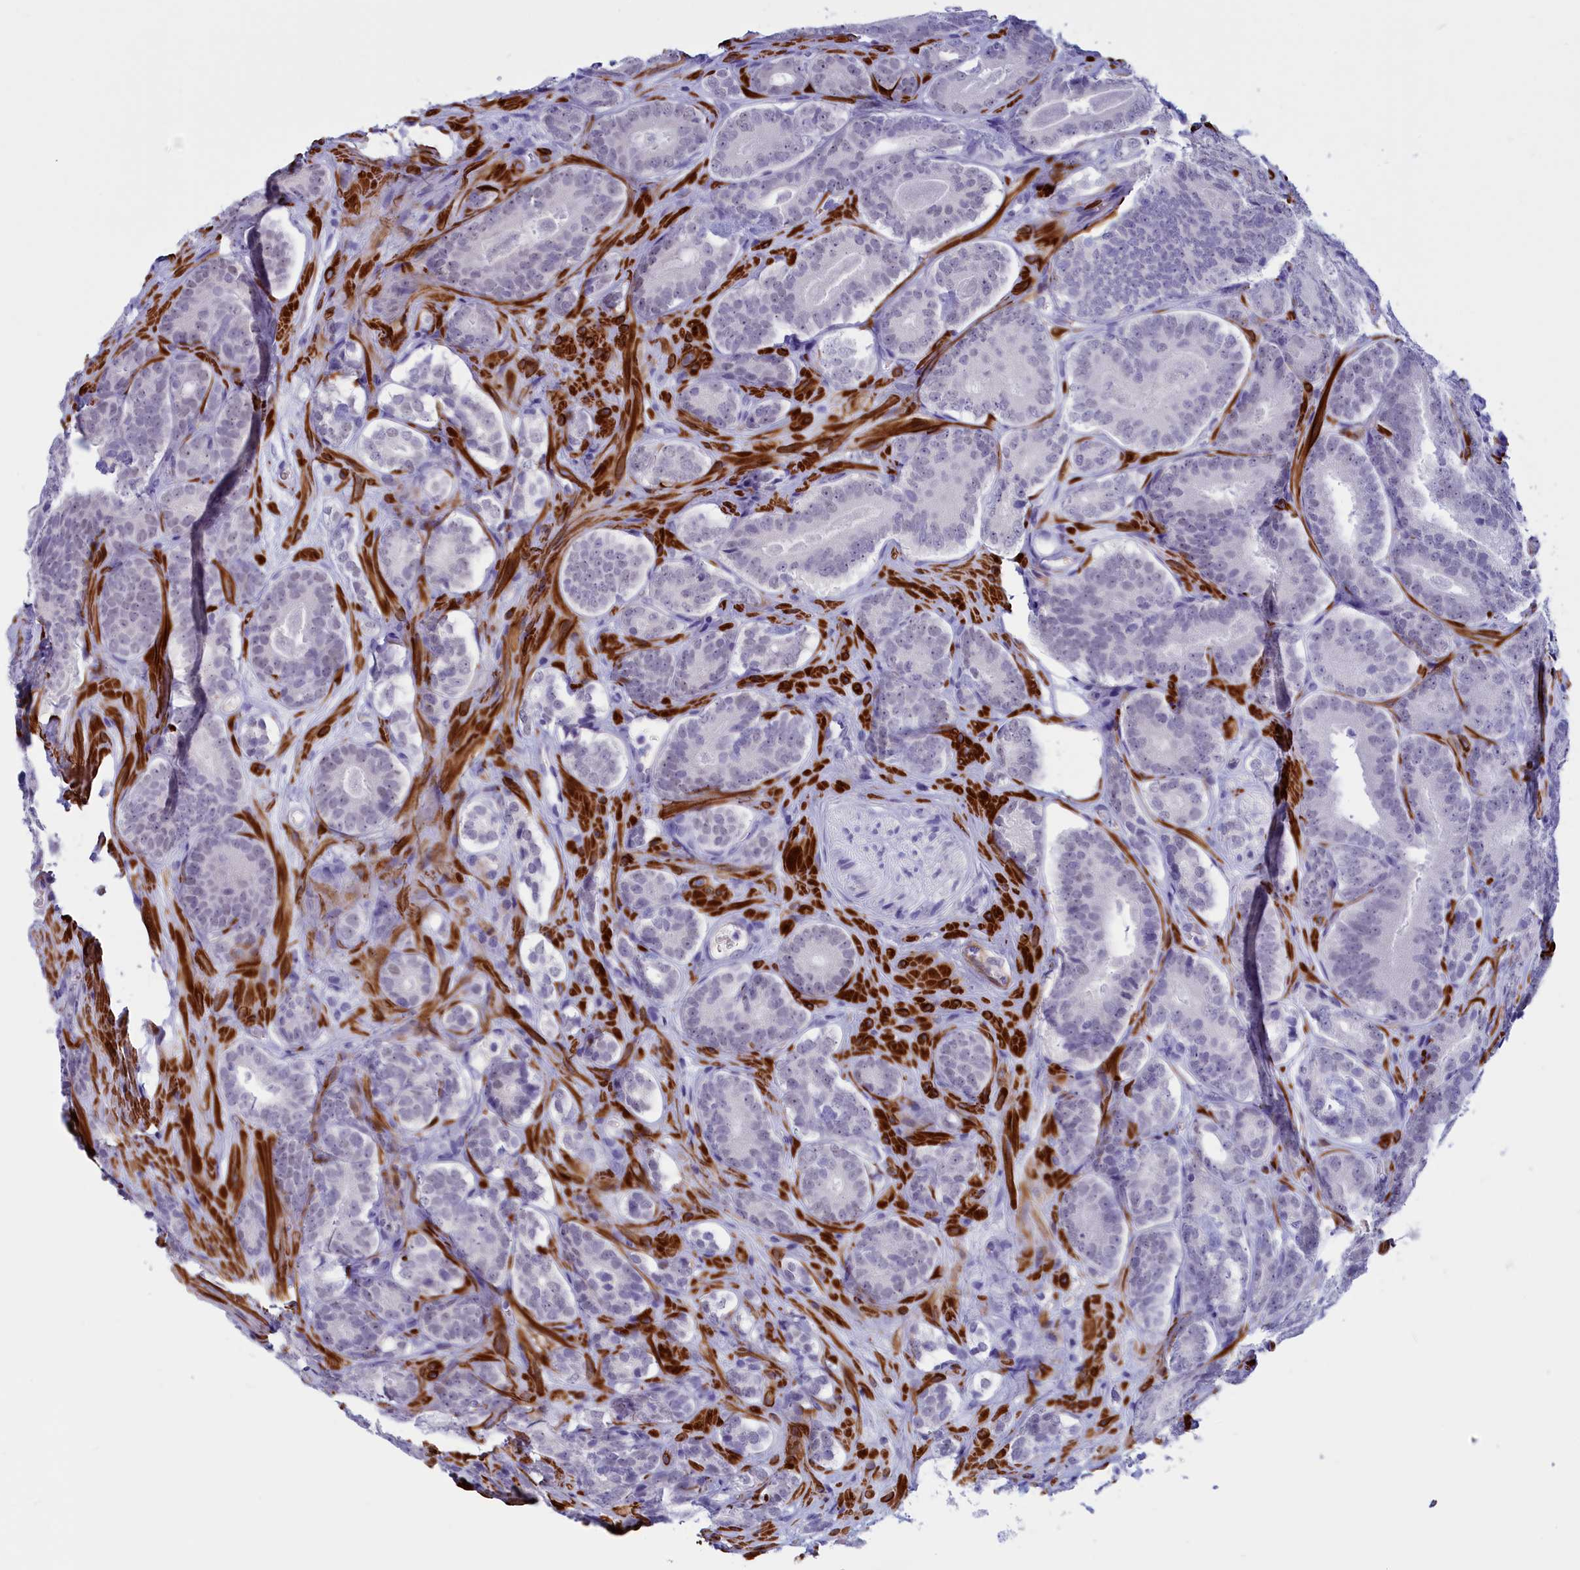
{"staining": {"intensity": "negative", "quantity": "none", "location": "none"}, "tissue": "prostate cancer", "cell_type": "Tumor cells", "image_type": "cancer", "snomed": [{"axis": "morphology", "description": "Adenocarcinoma, High grade"}, {"axis": "topography", "description": "Prostate"}], "caption": "Immunohistochemical staining of prostate cancer (high-grade adenocarcinoma) reveals no significant positivity in tumor cells.", "gene": "GAPDHS", "patient": {"sex": "male", "age": 63}}